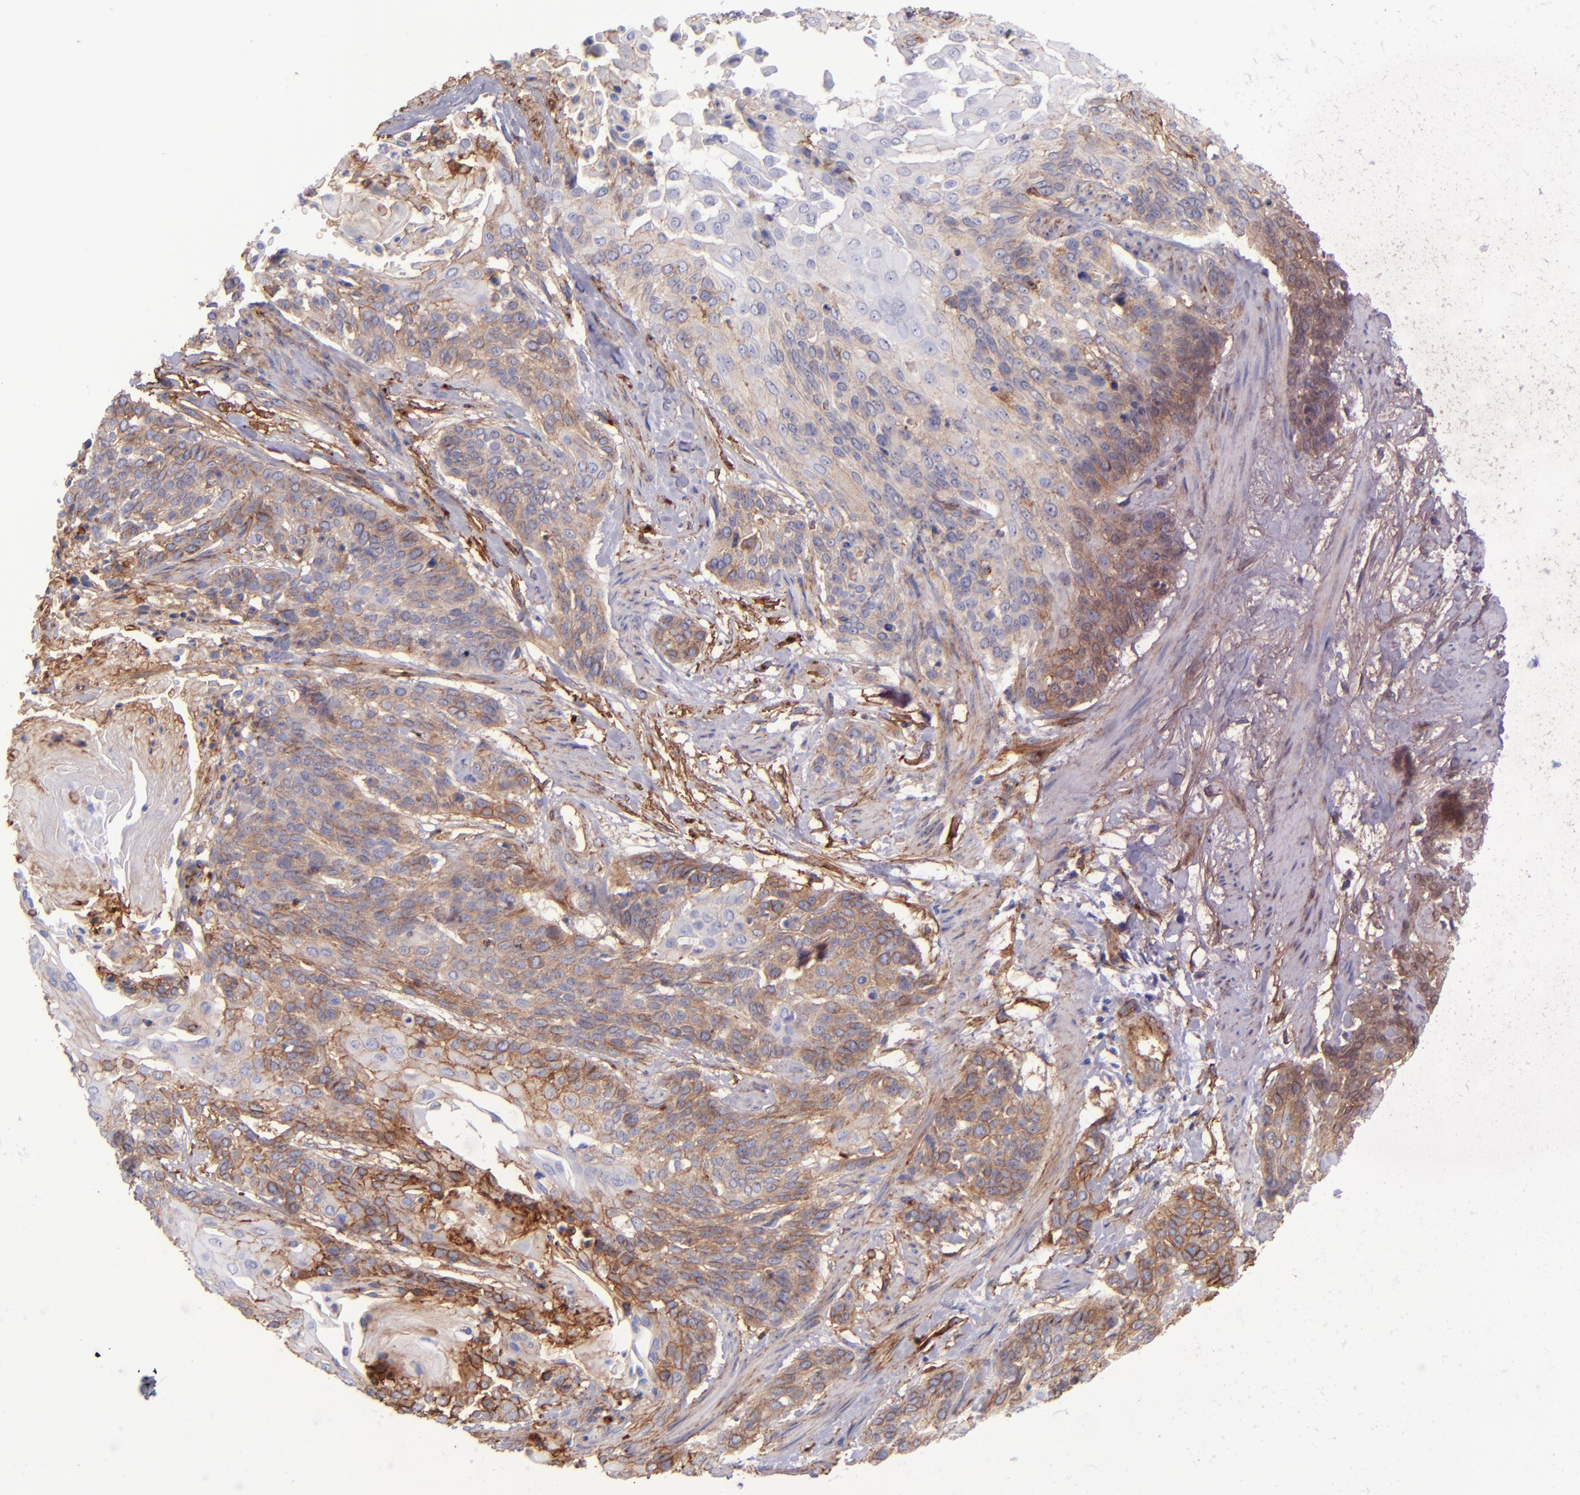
{"staining": {"intensity": "moderate", "quantity": "25%-75%", "location": "cytoplasmic/membranous"}, "tissue": "cervical cancer", "cell_type": "Tumor cells", "image_type": "cancer", "snomed": [{"axis": "morphology", "description": "Squamous cell carcinoma, NOS"}, {"axis": "topography", "description": "Cervix"}], "caption": "Human cervical squamous cell carcinoma stained with a protein marker demonstrates moderate staining in tumor cells.", "gene": "ITGAV", "patient": {"sex": "female", "age": 57}}